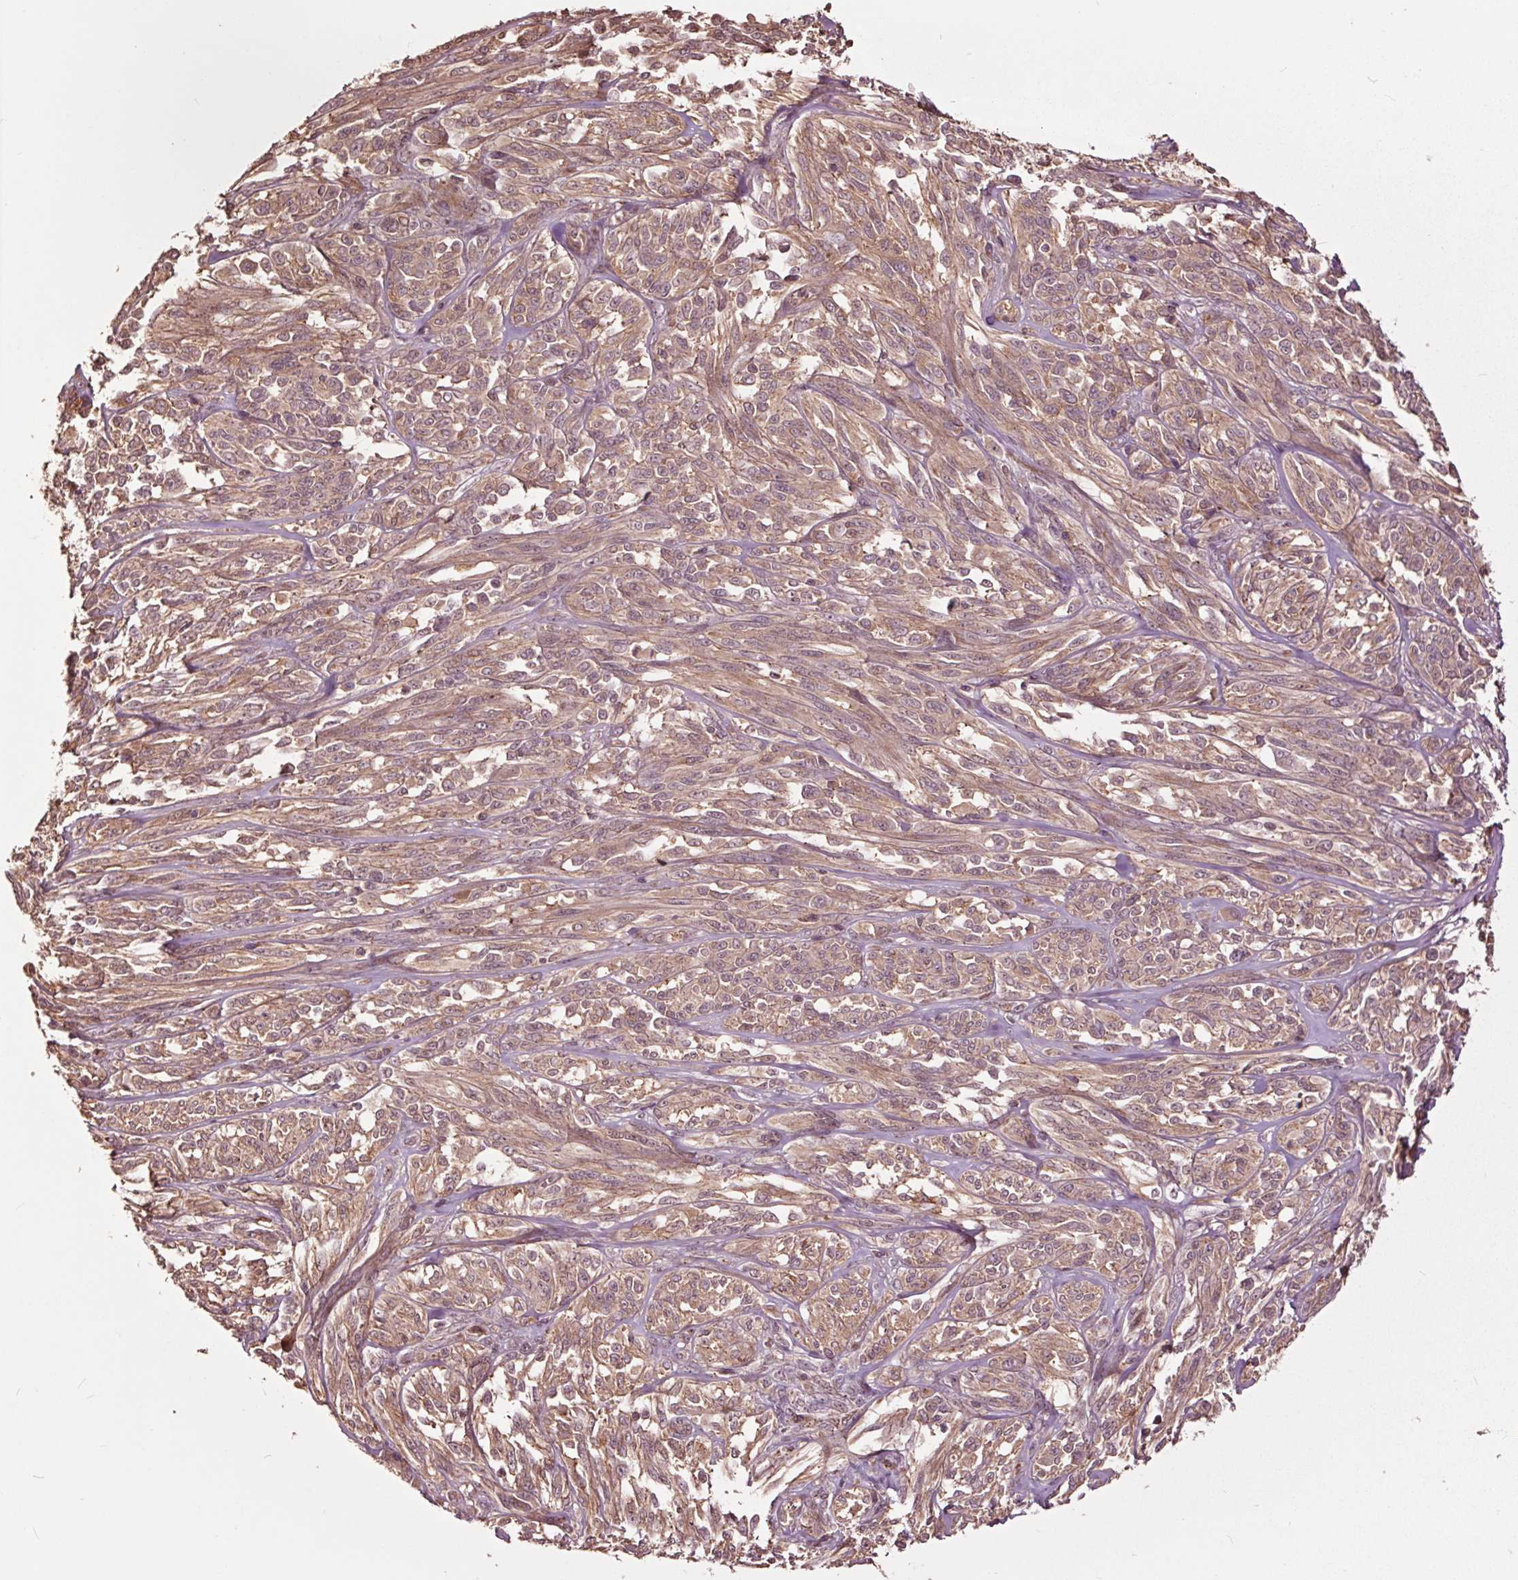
{"staining": {"intensity": "weak", "quantity": ">75%", "location": "cytoplasmic/membranous"}, "tissue": "melanoma", "cell_type": "Tumor cells", "image_type": "cancer", "snomed": [{"axis": "morphology", "description": "Malignant melanoma, NOS"}, {"axis": "topography", "description": "Skin"}], "caption": "The immunohistochemical stain labels weak cytoplasmic/membranous positivity in tumor cells of melanoma tissue. The staining was performed using DAB, with brown indicating positive protein expression. Nuclei are stained blue with hematoxylin.", "gene": "CEP95", "patient": {"sex": "female", "age": 91}}